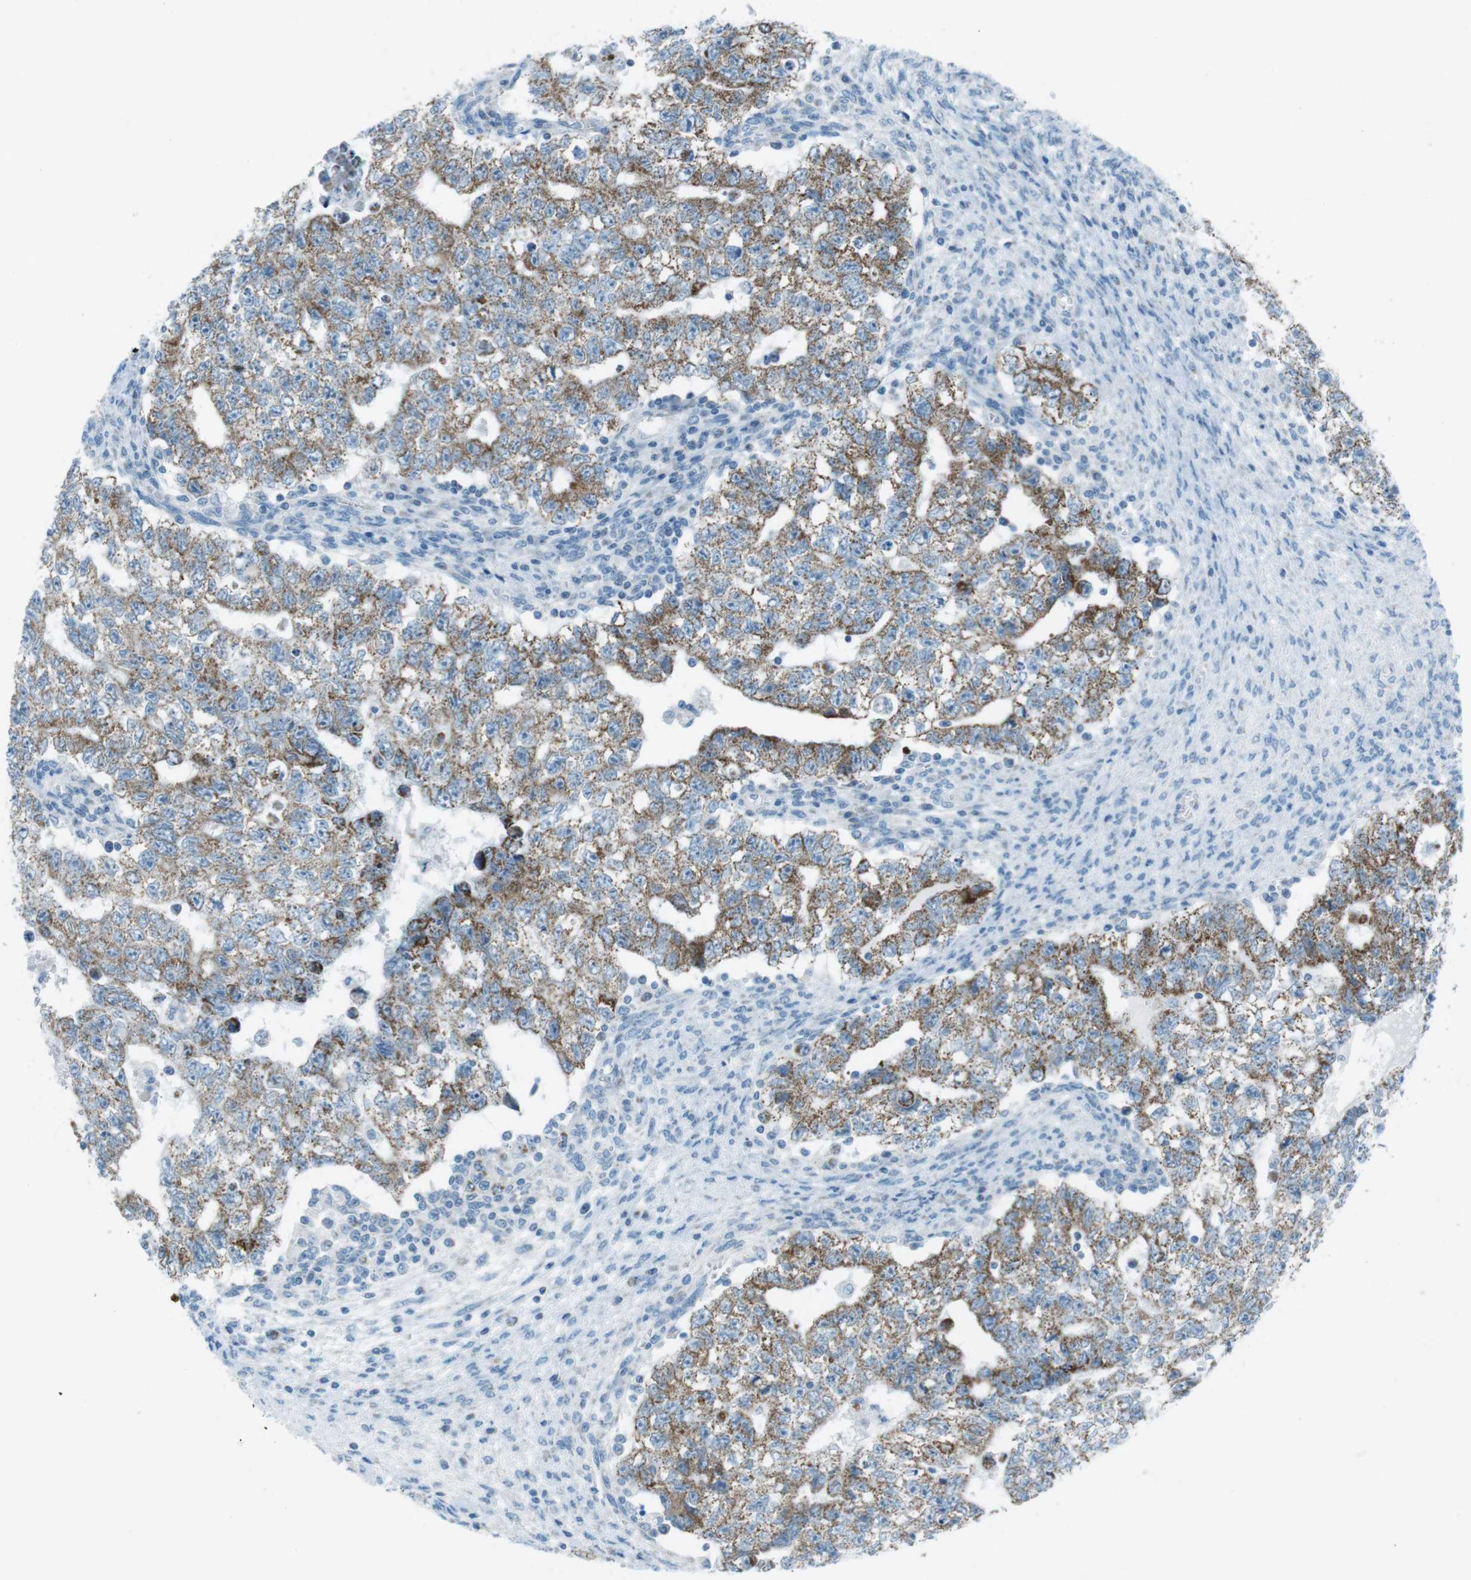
{"staining": {"intensity": "moderate", "quantity": ">75%", "location": "cytoplasmic/membranous"}, "tissue": "testis cancer", "cell_type": "Tumor cells", "image_type": "cancer", "snomed": [{"axis": "morphology", "description": "Seminoma, NOS"}, {"axis": "morphology", "description": "Carcinoma, Embryonal, NOS"}, {"axis": "topography", "description": "Testis"}], "caption": "Human testis embryonal carcinoma stained for a protein (brown) shows moderate cytoplasmic/membranous positive staining in about >75% of tumor cells.", "gene": "DNAJA3", "patient": {"sex": "male", "age": 38}}